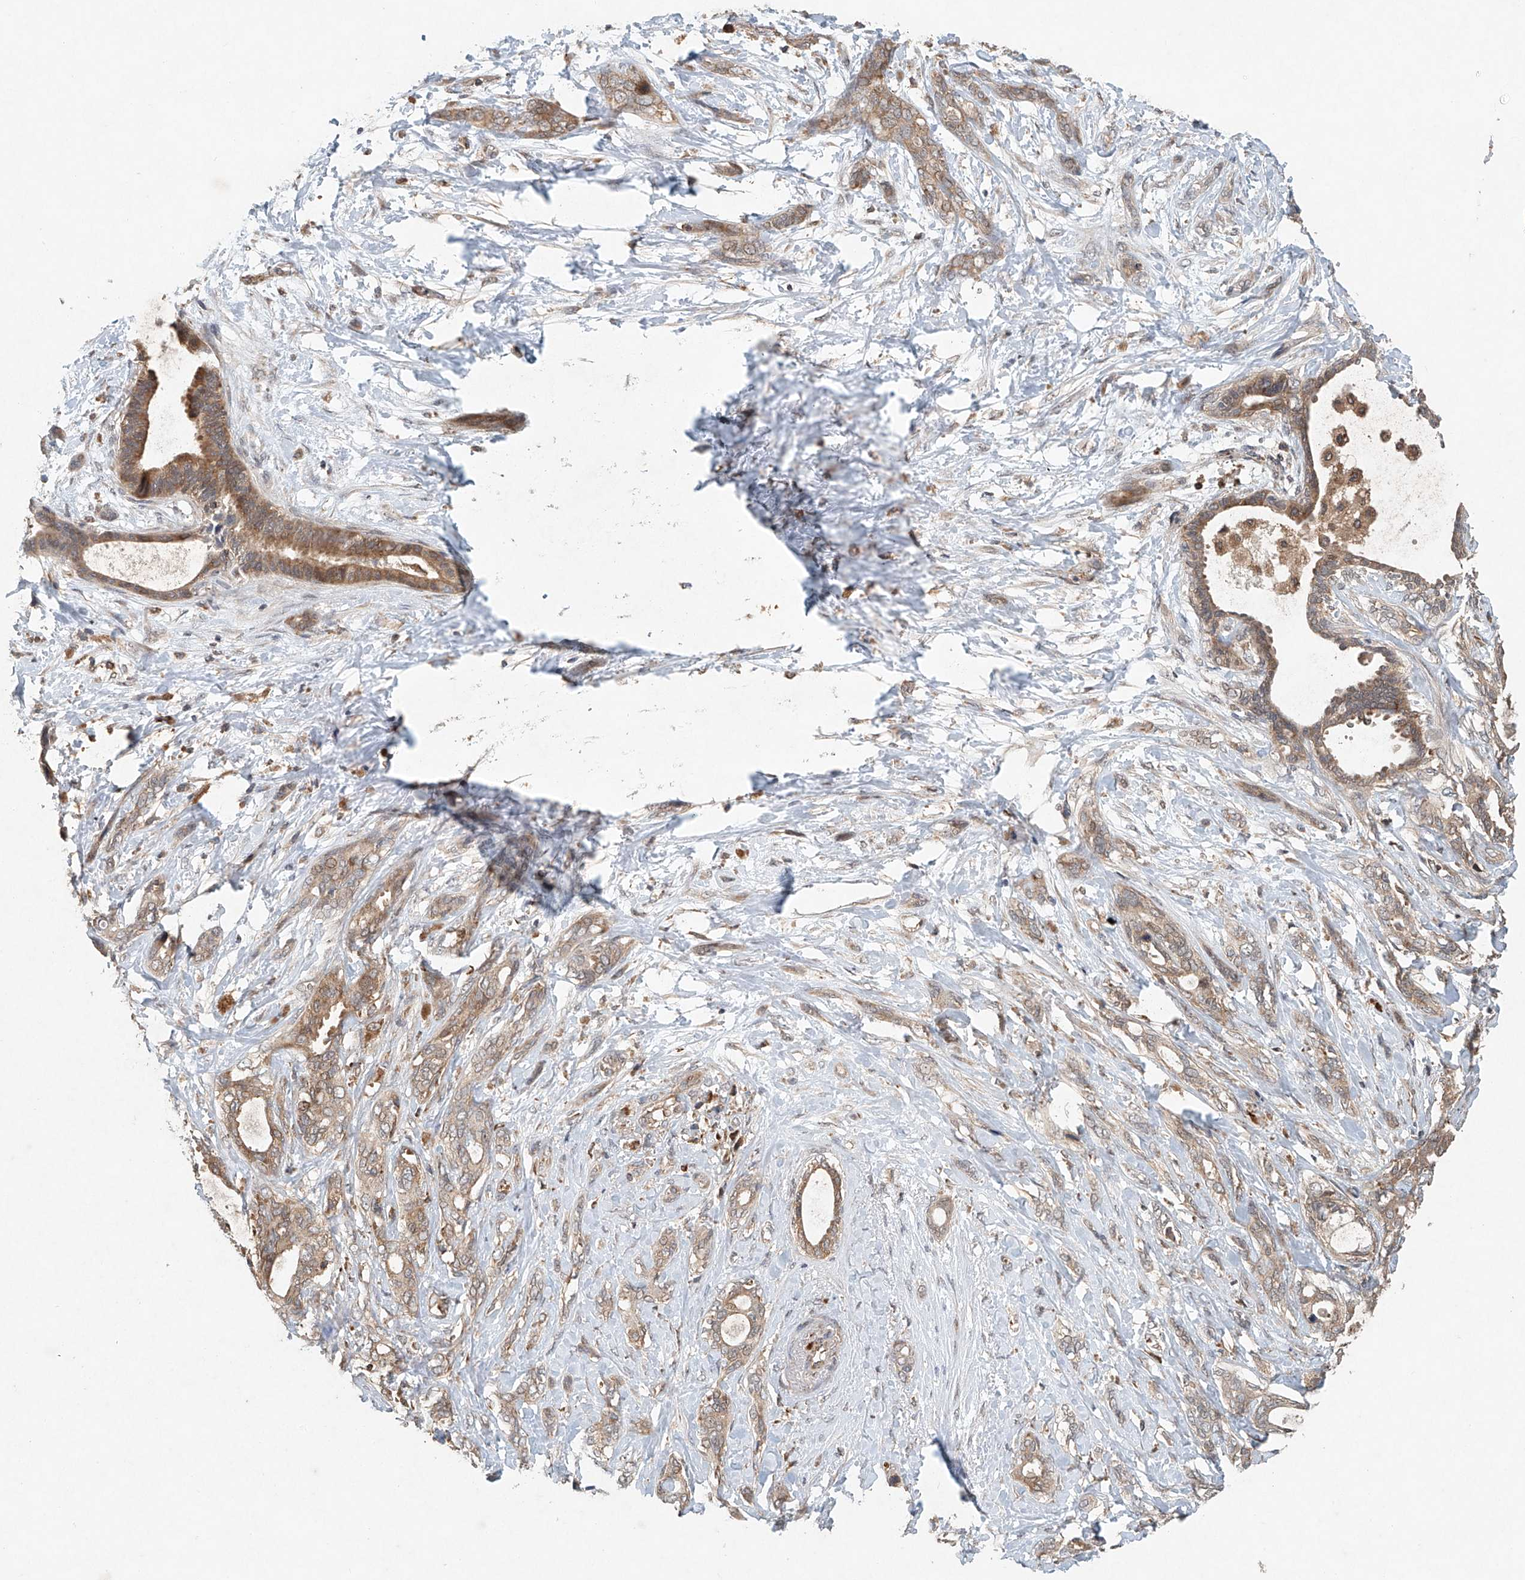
{"staining": {"intensity": "moderate", "quantity": ">75%", "location": "cytoplasmic/membranous"}, "tissue": "pancreatic cancer", "cell_type": "Tumor cells", "image_type": "cancer", "snomed": [{"axis": "morphology", "description": "Normal tissue, NOS"}, {"axis": "morphology", "description": "Adenocarcinoma, NOS"}, {"axis": "topography", "description": "Pancreas"}, {"axis": "topography", "description": "Peripheral nerve tissue"}], "caption": "Protein expression analysis of human pancreatic cancer (adenocarcinoma) reveals moderate cytoplasmic/membranous positivity in approximately >75% of tumor cells. (DAB IHC, brown staining for protein, blue staining for nuclei).", "gene": "DCAF11", "patient": {"sex": "female", "age": 63}}